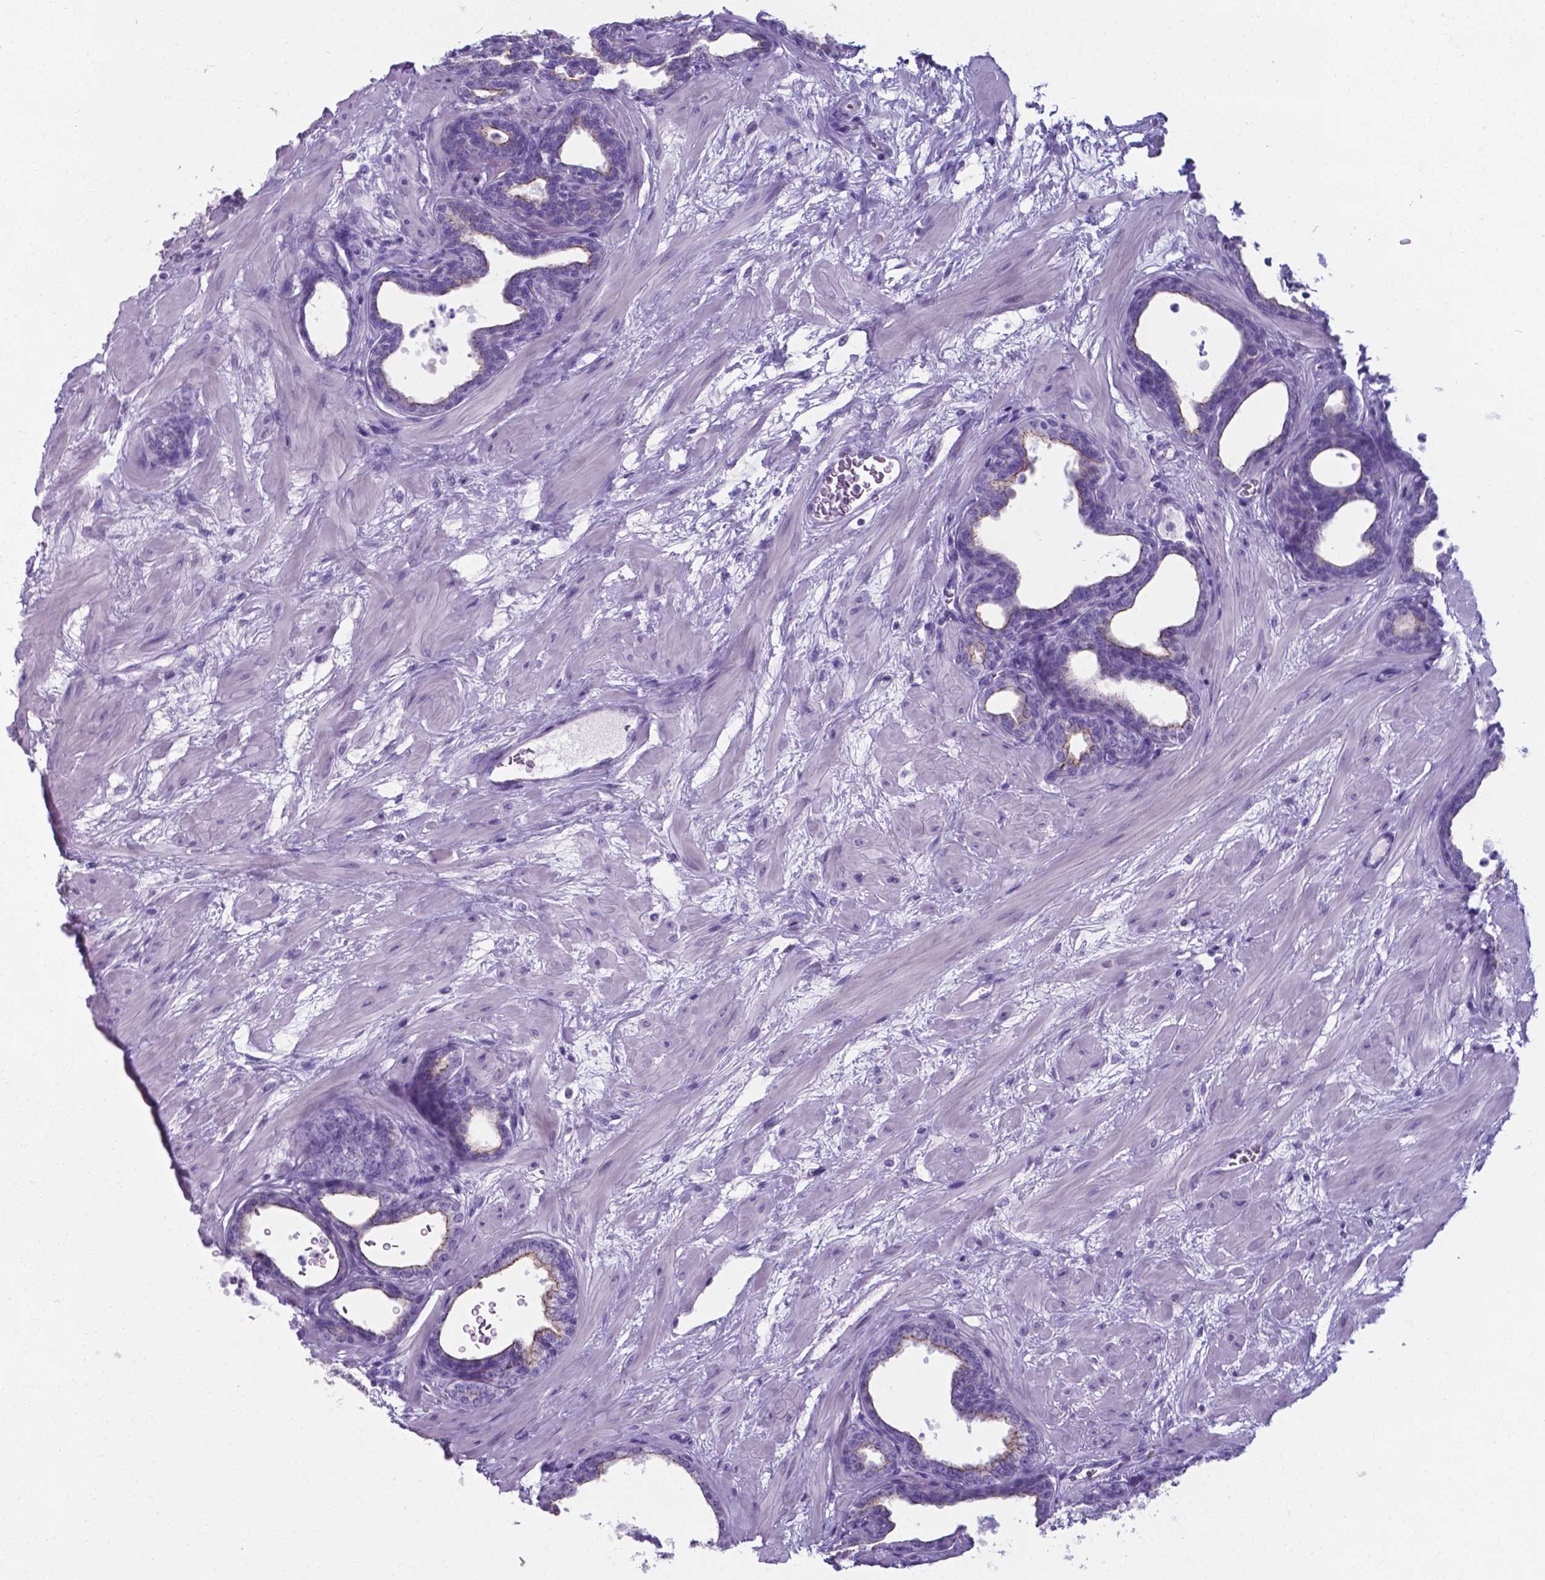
{"staining": {"intensity": "moderate", "quantity": "25%-75%", "location": "cytoplasmic/membranous"}, "tissue": "prostate", "cell_type": "Glandular cells", "image_type": "normal", "snomed": [{"axis": "morphology", "description": "Normal tissue, NOS"}, {"axis": "topography", "description": "Prostate"}], "caption": "Glandular cells display medium levels of moderate cytoplasmic/membranous staining in approximately 25%-75% of cells in unremarkable prostate. (brown staining indicates protein expression, while blue staining denotes nuclei).", "gene": "AP5B1", "patient": {"sex": "male", "age": 37}}